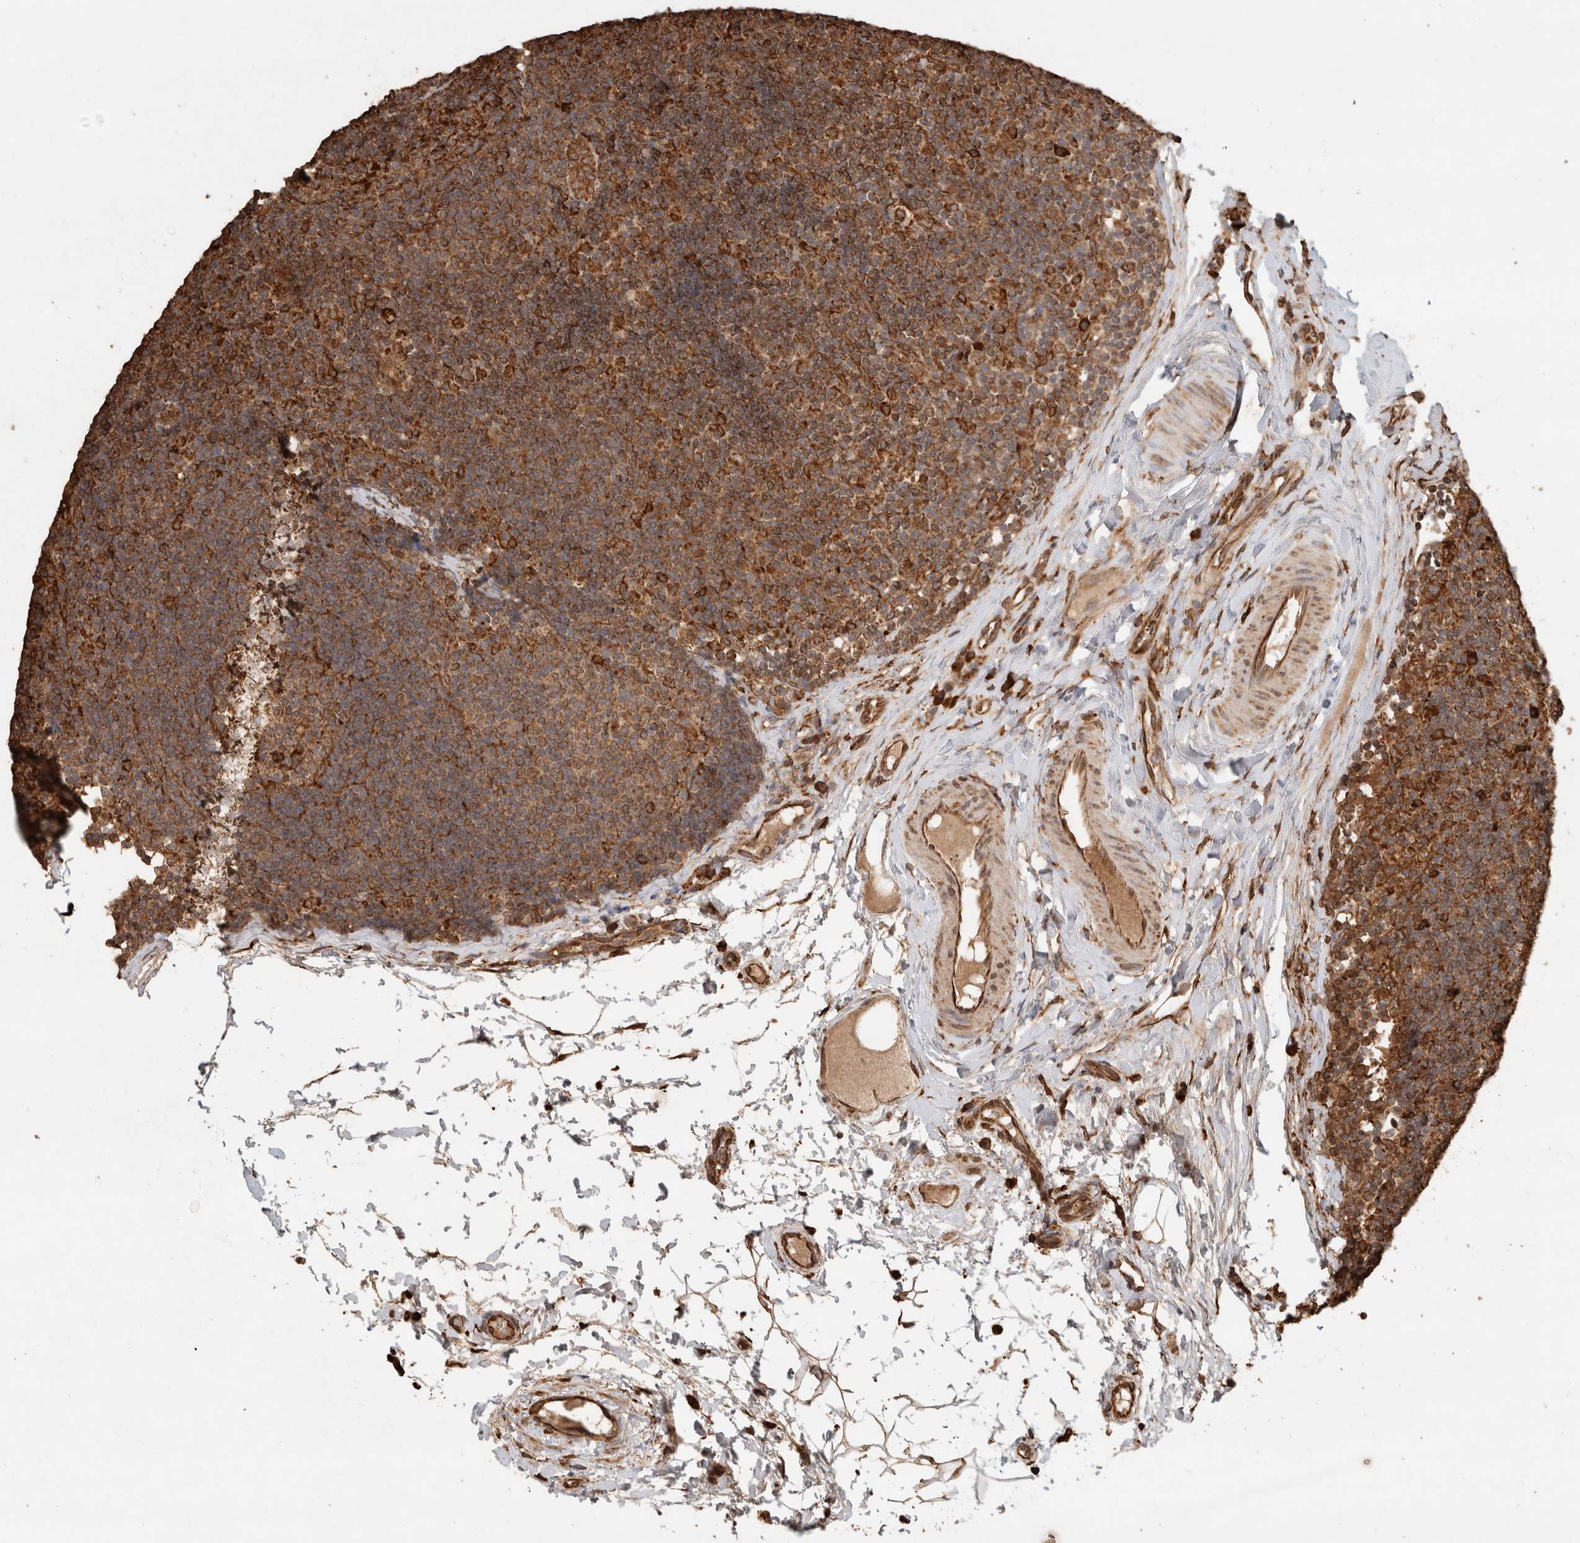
{"staining": {"intensity": "strong", "quantity": "25%-75%", "location": "cytoplasmic/membranous"}, "tissue": "lymph node", "cell_type": "Germinal center cells", "image_type": "normal", "snomed": [{"axis": "morphology", "description": "Normal tissue, NOS"}, {"axis": "topography", "description": "Lymph node"}], "caption": "High-magnification brightfield microscopy of benign lymph node stained with DAB (3,3'-diaminobenzidine) (brown) and counterstained with hematoxylin (blue). germinal center cells exhibit strong cytoplasmic/membranous positivity is seen in approximately25%-75% of cells. (DAB (3,3'-diaminobenzidine) IHC, brown staining for protein, blue staining for nuclei).", "gene": "ERAP1", "patient": {"sex": "female", "age": 22}}